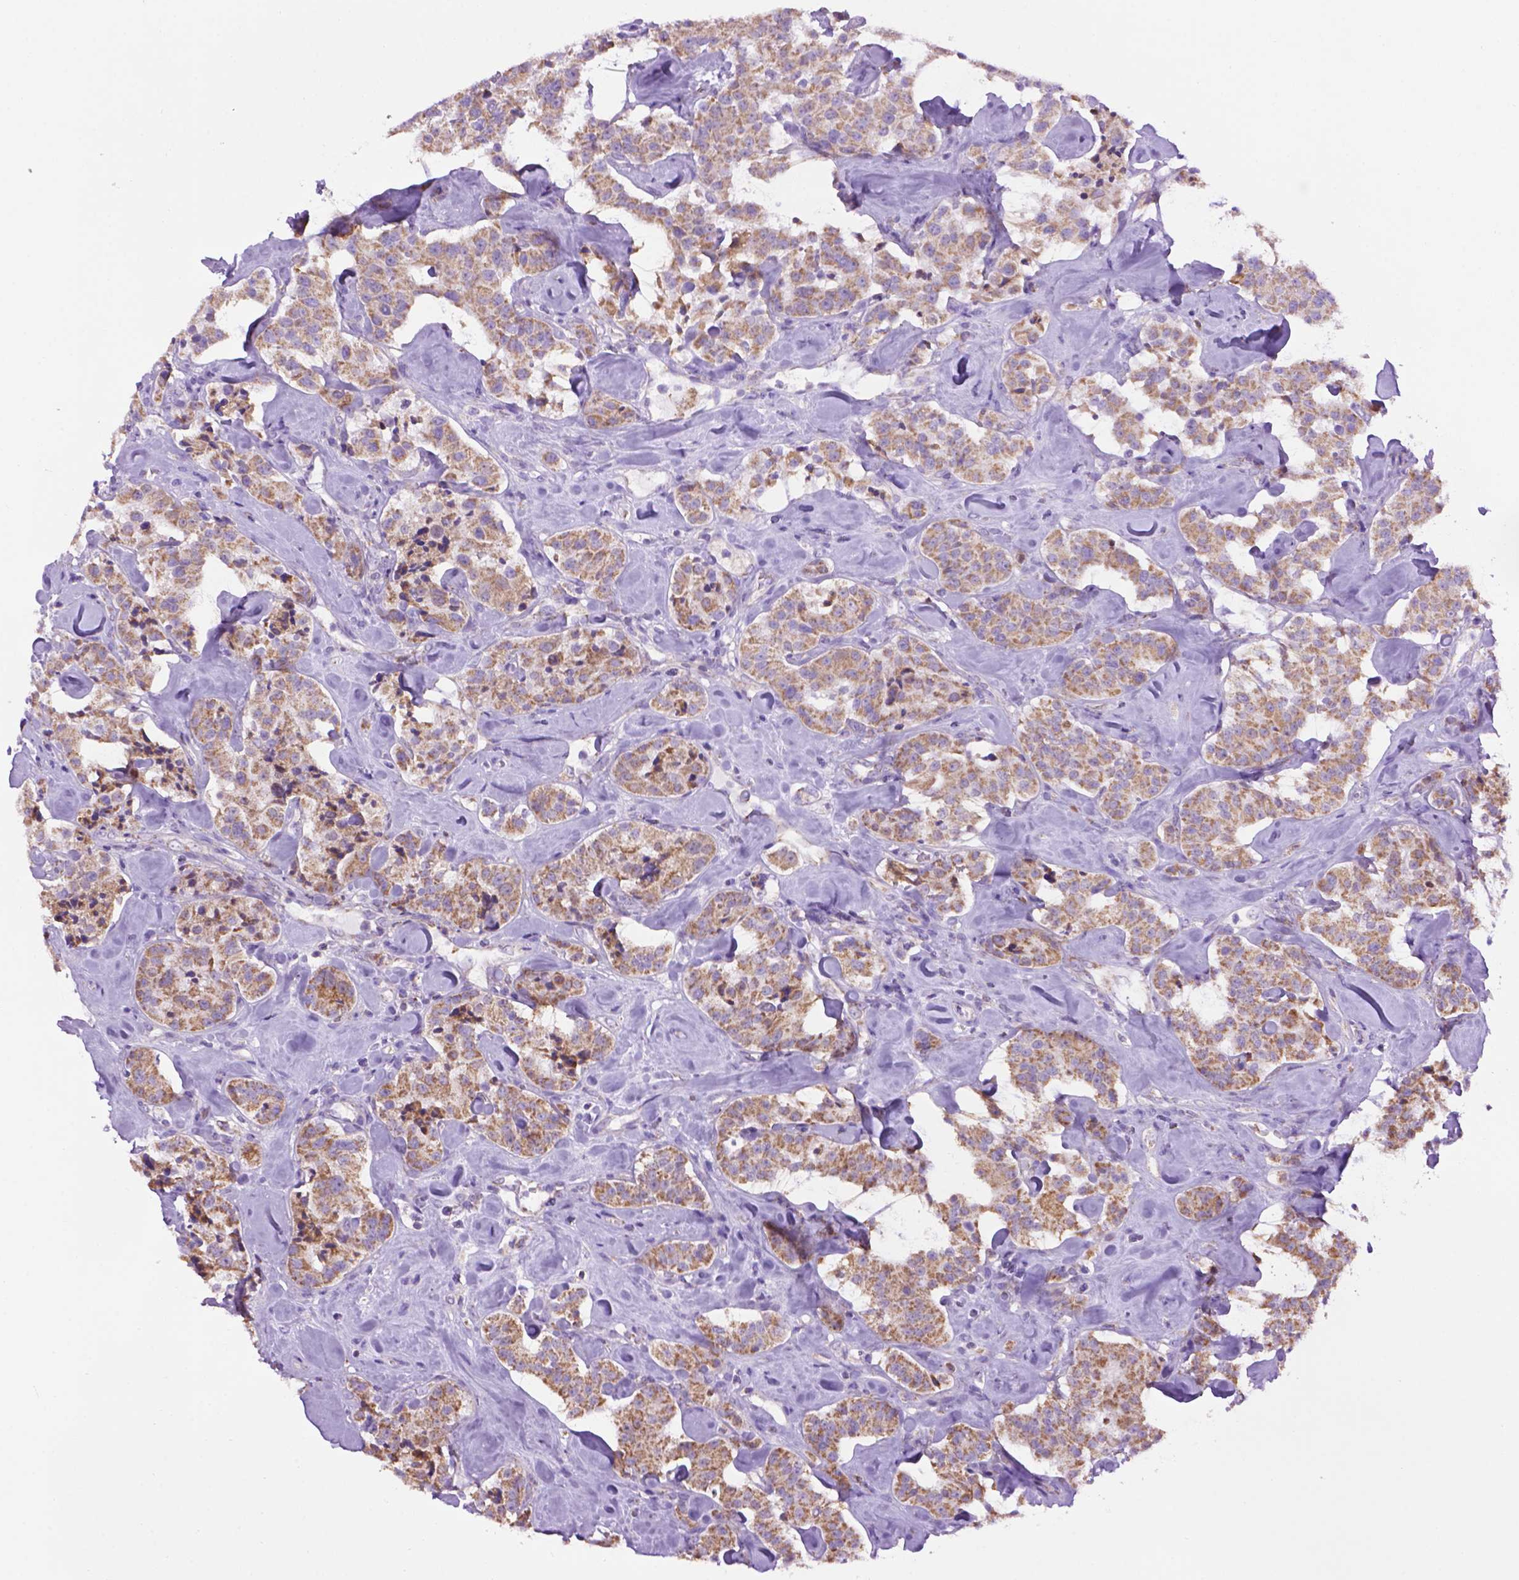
{"staining": {"intensity": "moderate", "quantity": ">75%", "location": "cytoplasmic/membranous"}, "tissue": "carcinoid", "cell_type": "Tumor cells", "image_type": "cancer", "snomed": [{"axis": "morphology", "description": "Carcinoid, malignant, NOS"}, {"axis": "topography", "description": "Pancreas"}], "caption": "There is medium levels of moderate cytoplasmic/membranous staining in tumor cells of carcinoid, as demonstrated by immunohistochemical staining (brown color).", "gene": "PYCR3", "patient": {"sex": "male", "age": 41}}